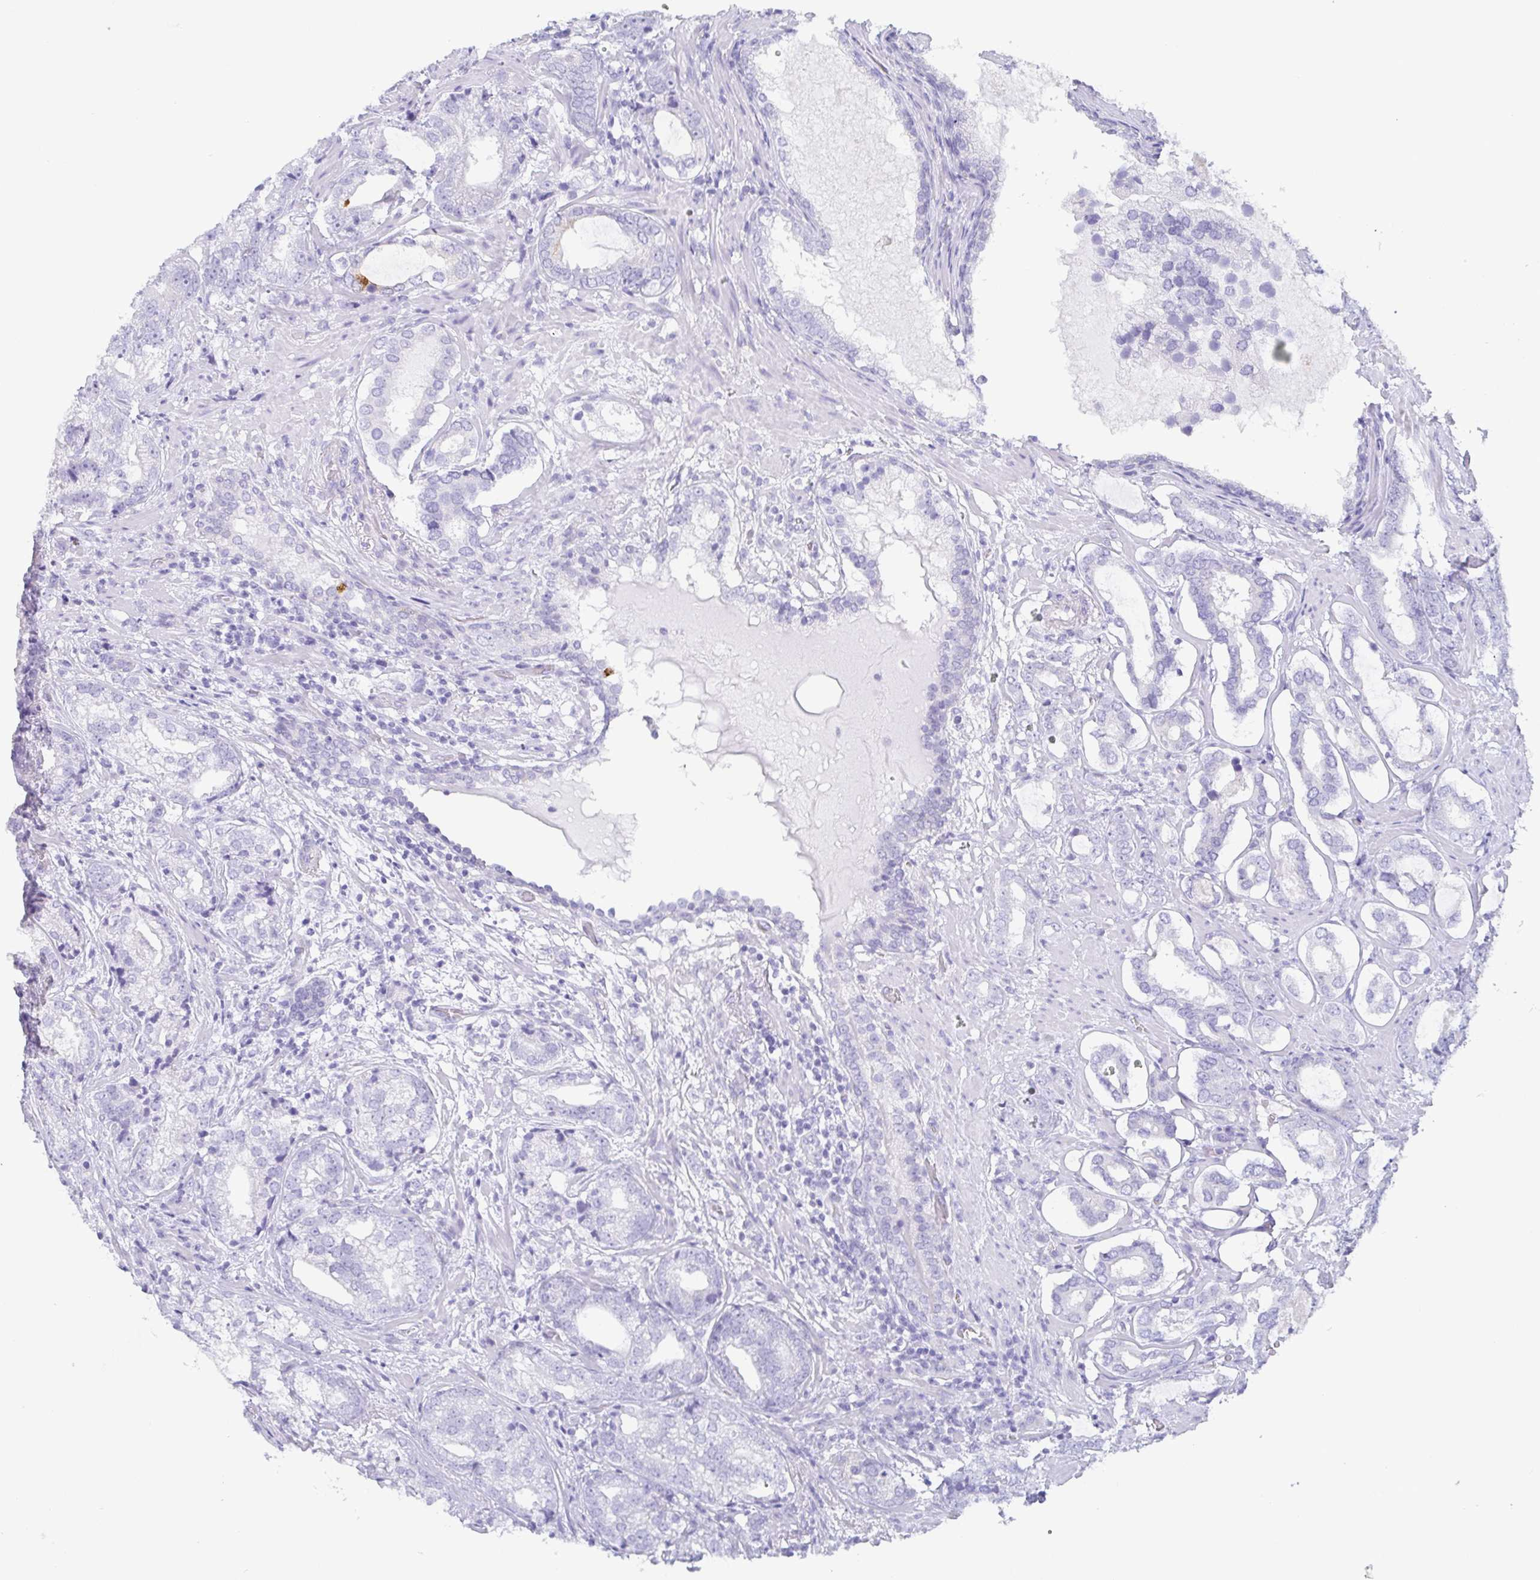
{"staining": {"intensity": "negative", "quantity": "none", "location": "none"}, "tissue": "prostate cancer", "cell_type": "Tumor cells", "image_type": "cancer", "snomed": [{"axis": "morphology", "description": "Adenocarcinoma, High grade"}, {"axis": "topography", "description": "Prostate"}], "caption": "Protein analysis of prostate cancer shows no significant expression in tumor cells.", "gene": "PRR4", "patient": {"sex": "male", "age": 75}}